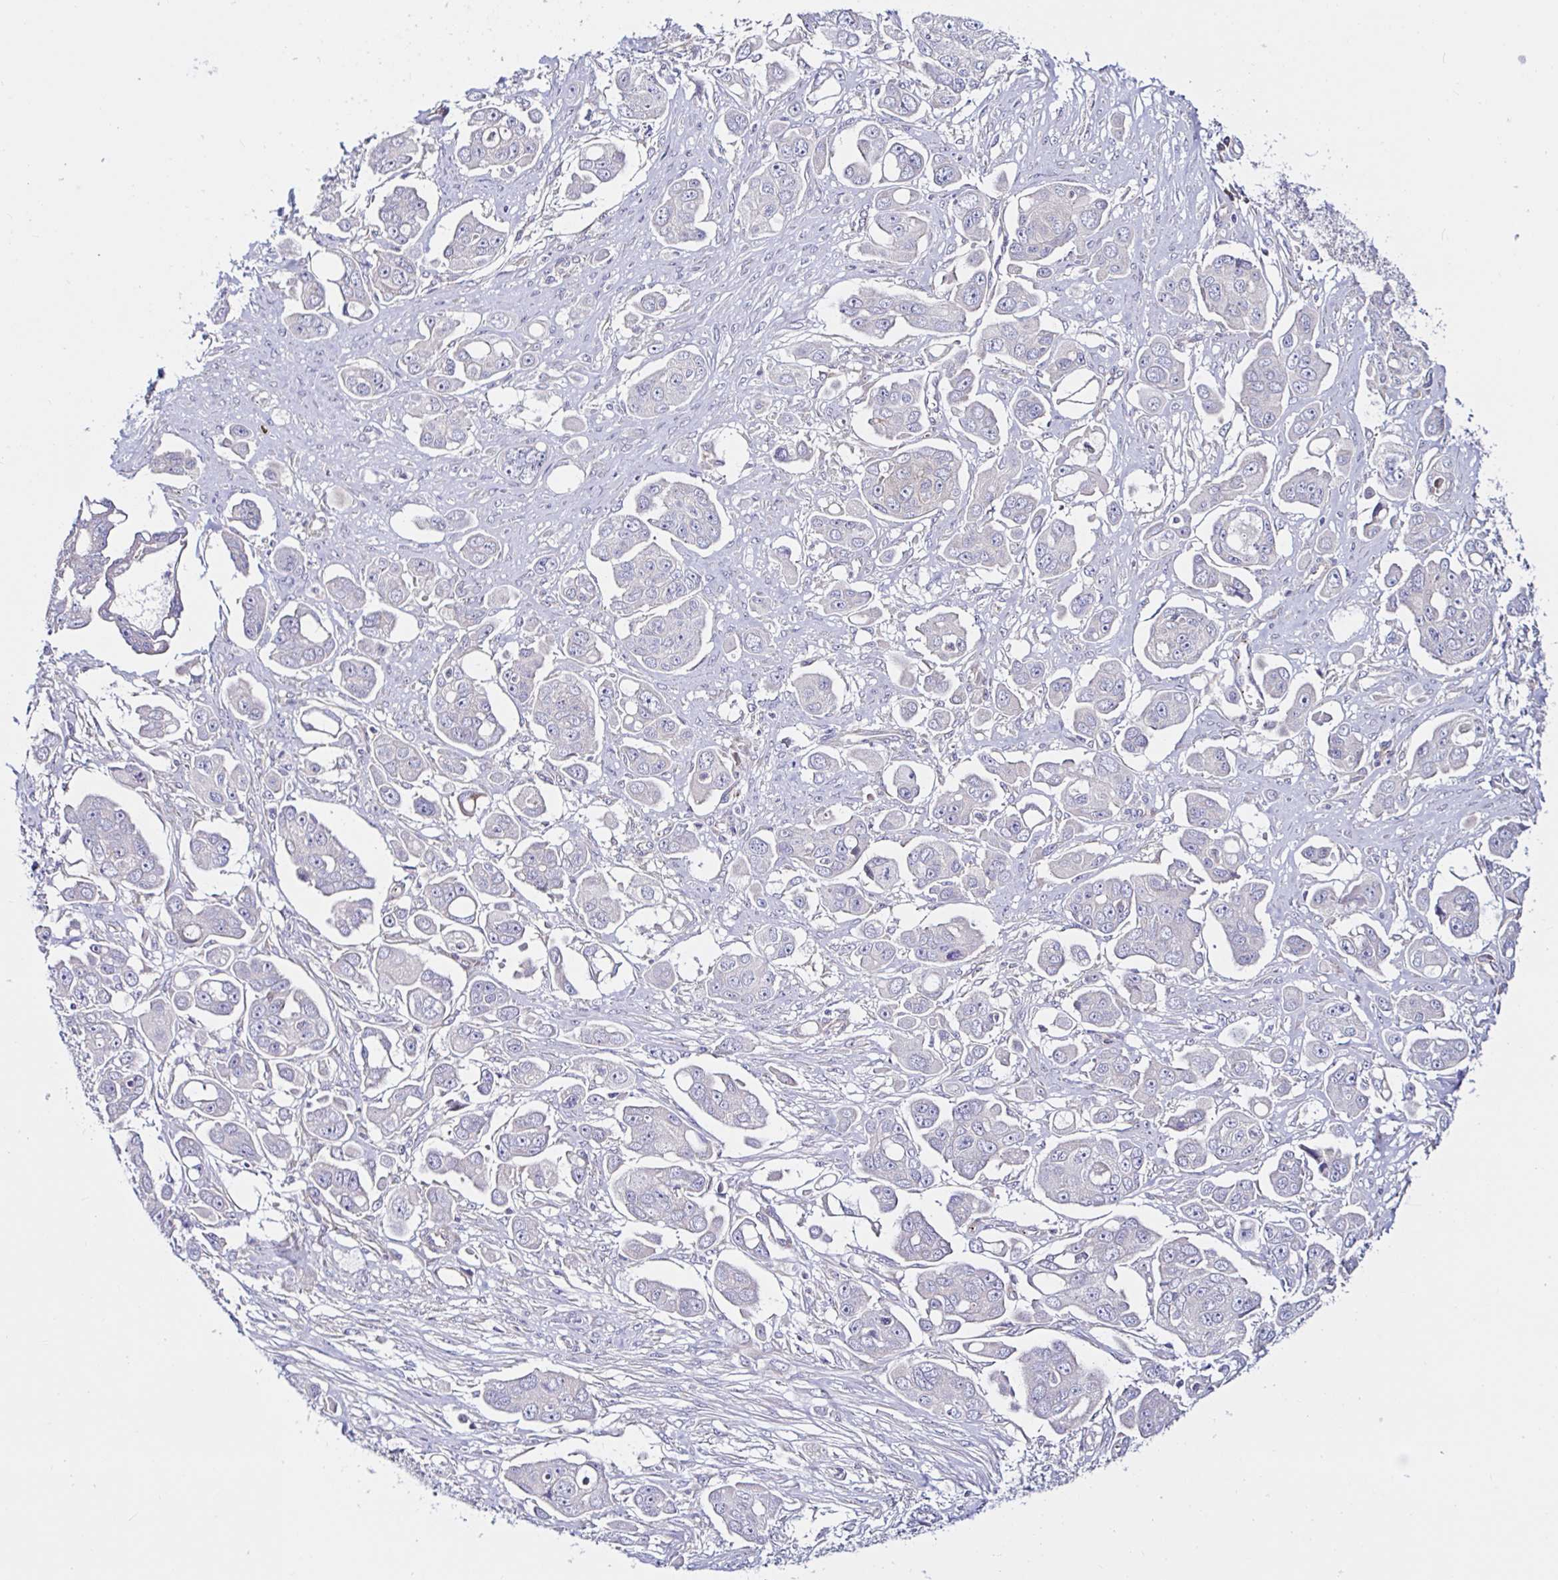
{"staining": {"intensity": "negative", "quantity": "none", "location": "none"}, "tissue": "ovarian cancer", "cell_type": "Tumor cells", "image_type": "cancer", "snomed": [{"axis": "morphology", "description": "Carcinoma, endometroid"}, {"axis": "topography", "description": "Ovary"}], "caption": "IHC of ovarian cancer shows no positivity in tumor cells.", "gene": "VSIG2", "patient": {"sex": "female", "age": 70}}